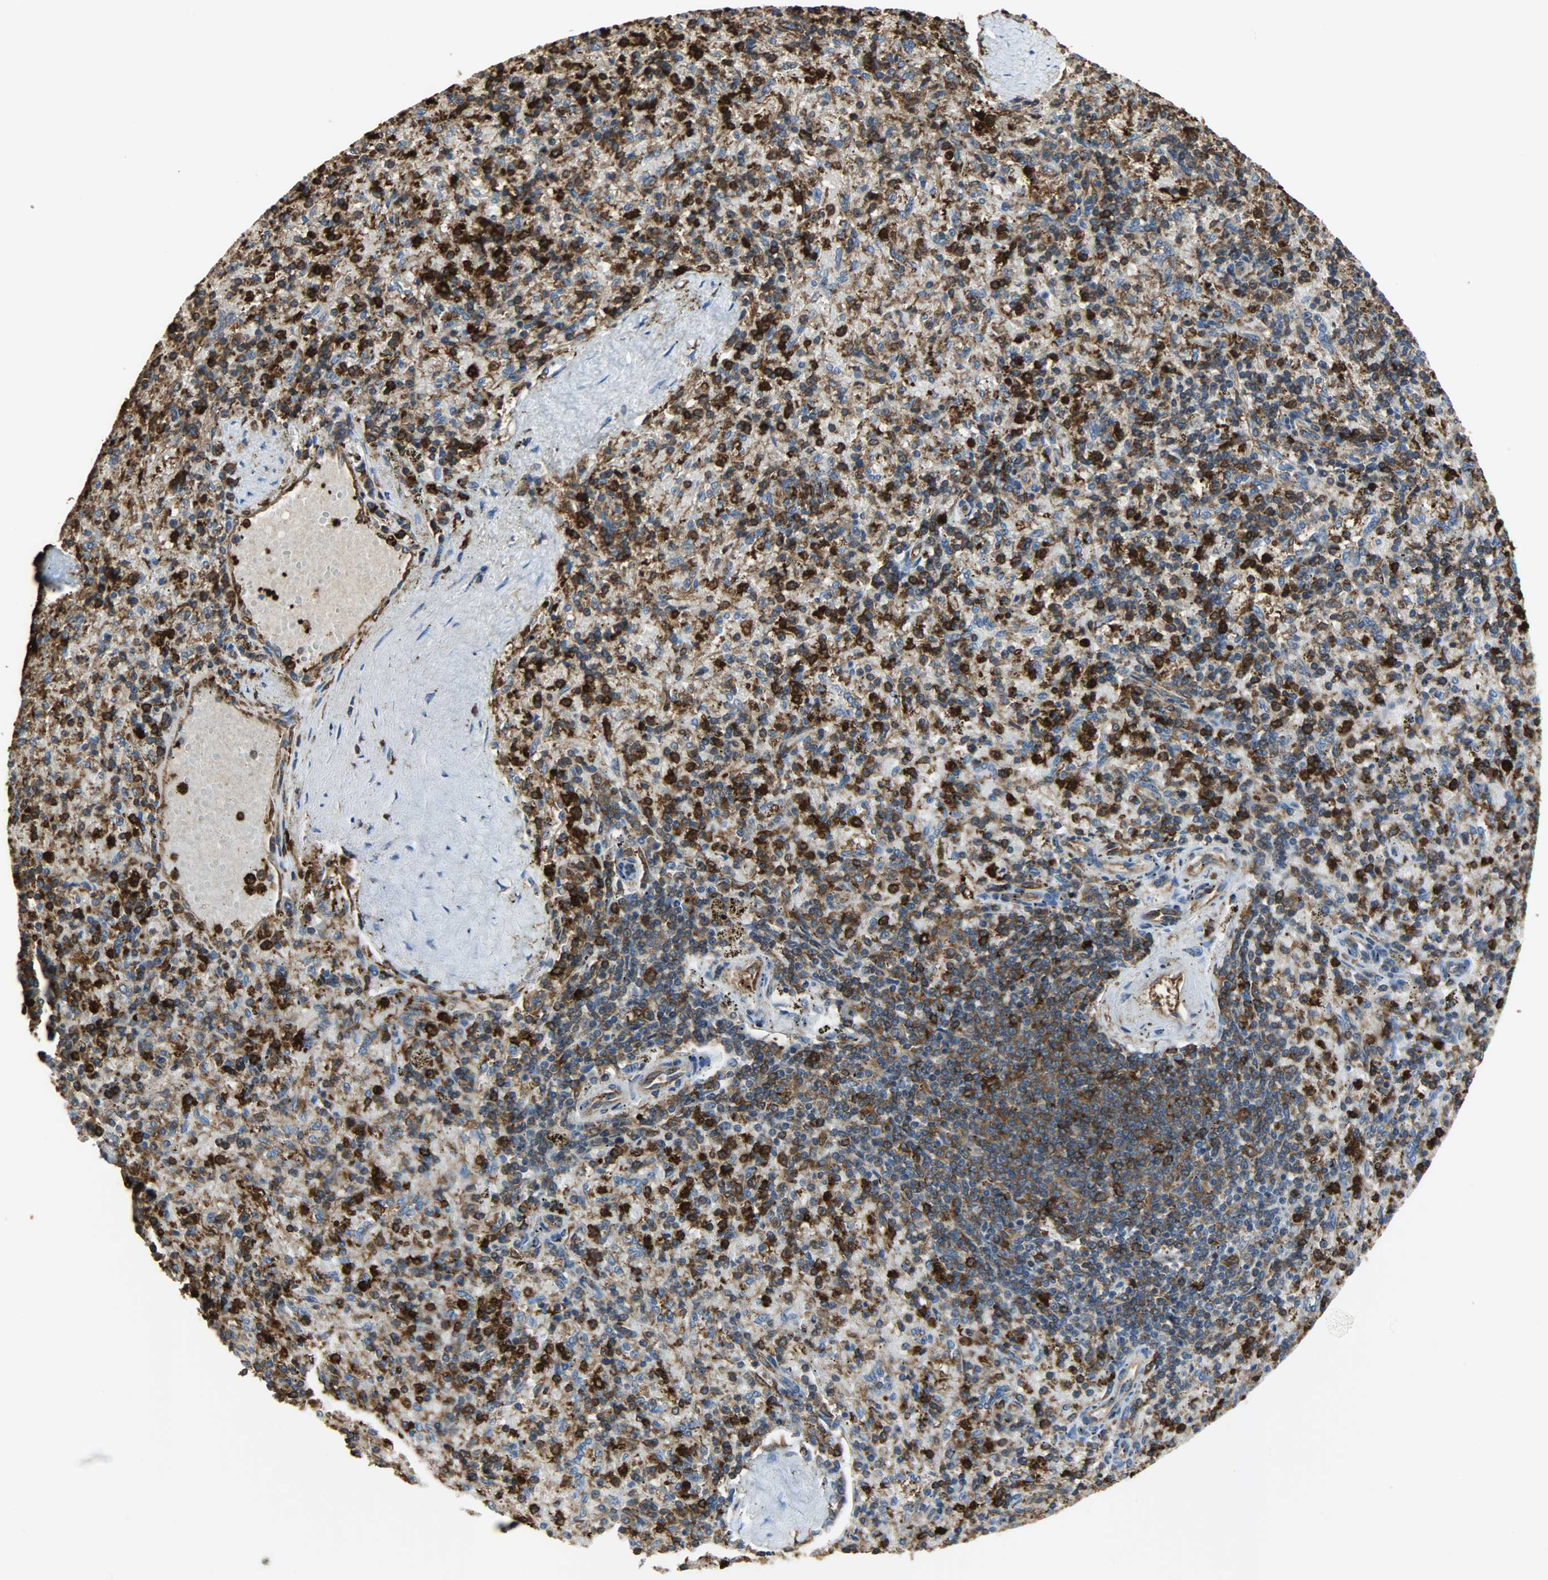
{"staining": {"intensity": "strong", "quantity": ">75%", "location": "cytoplasmic/membranous,nuclear"}, "tissue": "spleen", "cell_type": "Cells in red pulp", "image_type": "normal", "snomed": [{"axis": "morphology", "description": "Normal tissue, NOS"}, {"axis": "topography", "description": "Spleen"}], "caption": "Spleen stained with a protein marker exhibits strong staining in cells in red pulp.", "gene": "VASP", "patient": {"sex": "female", "age": 43}}